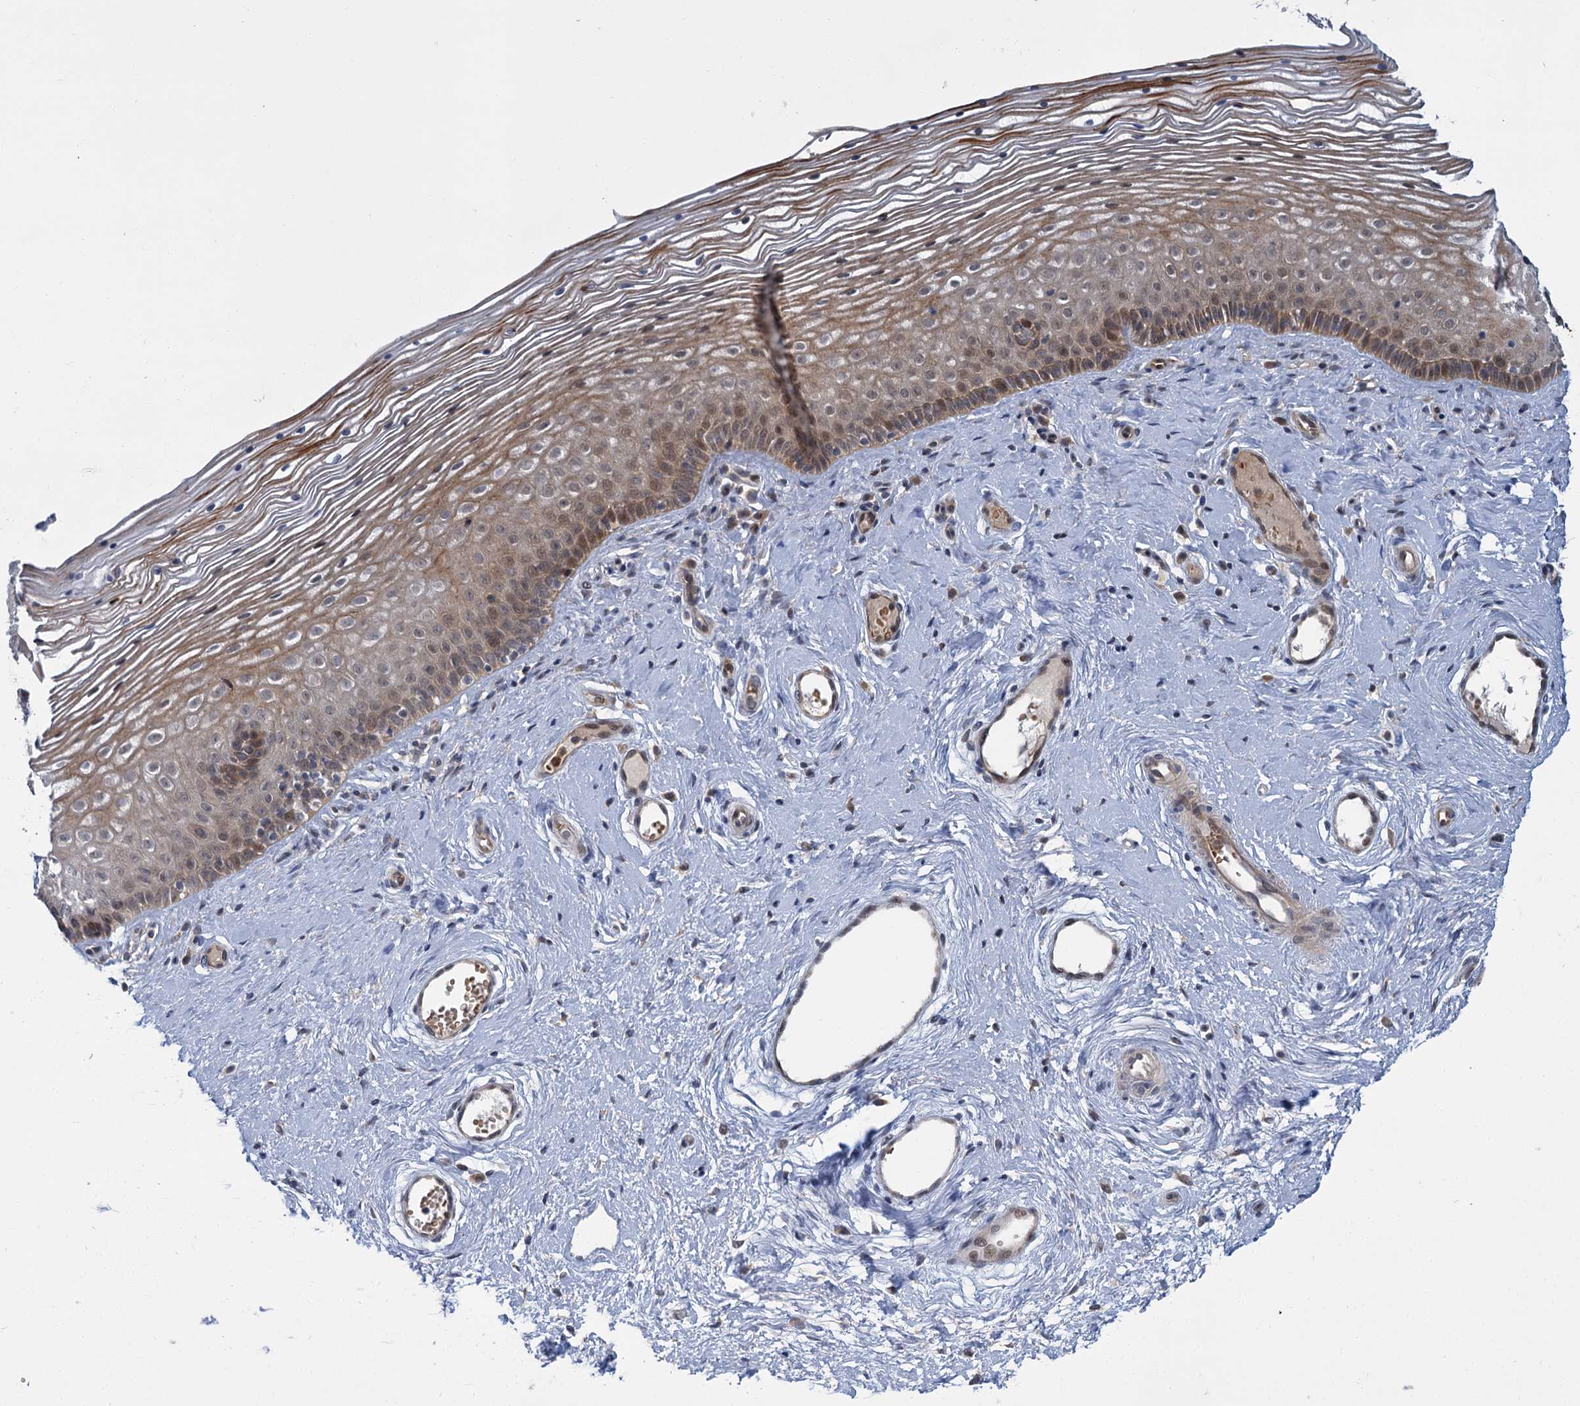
{"staining": {"intensity": "moderate", "quantity": ">75%", "location": "cytoplasmic/membranous,nuclear"}, "tissue": "vagina", "cell_type": "Squamous epithelial cells", "image_type": "normal", "snomed": [{"axis": "morphology", "description": "Normal tissue, NOS"}, {"axis": "topography", "description": "Vagina"}], "caption": "Moderate cytoplasmic/membranous,nuclear expression is identified in about >75% of squamous epithelial cells in benign vagina. (DAB = brown stain, brightfield microscopy at high magnification).", "gene": "APBA2", "patient": {"sex": "female", "age": 46}}